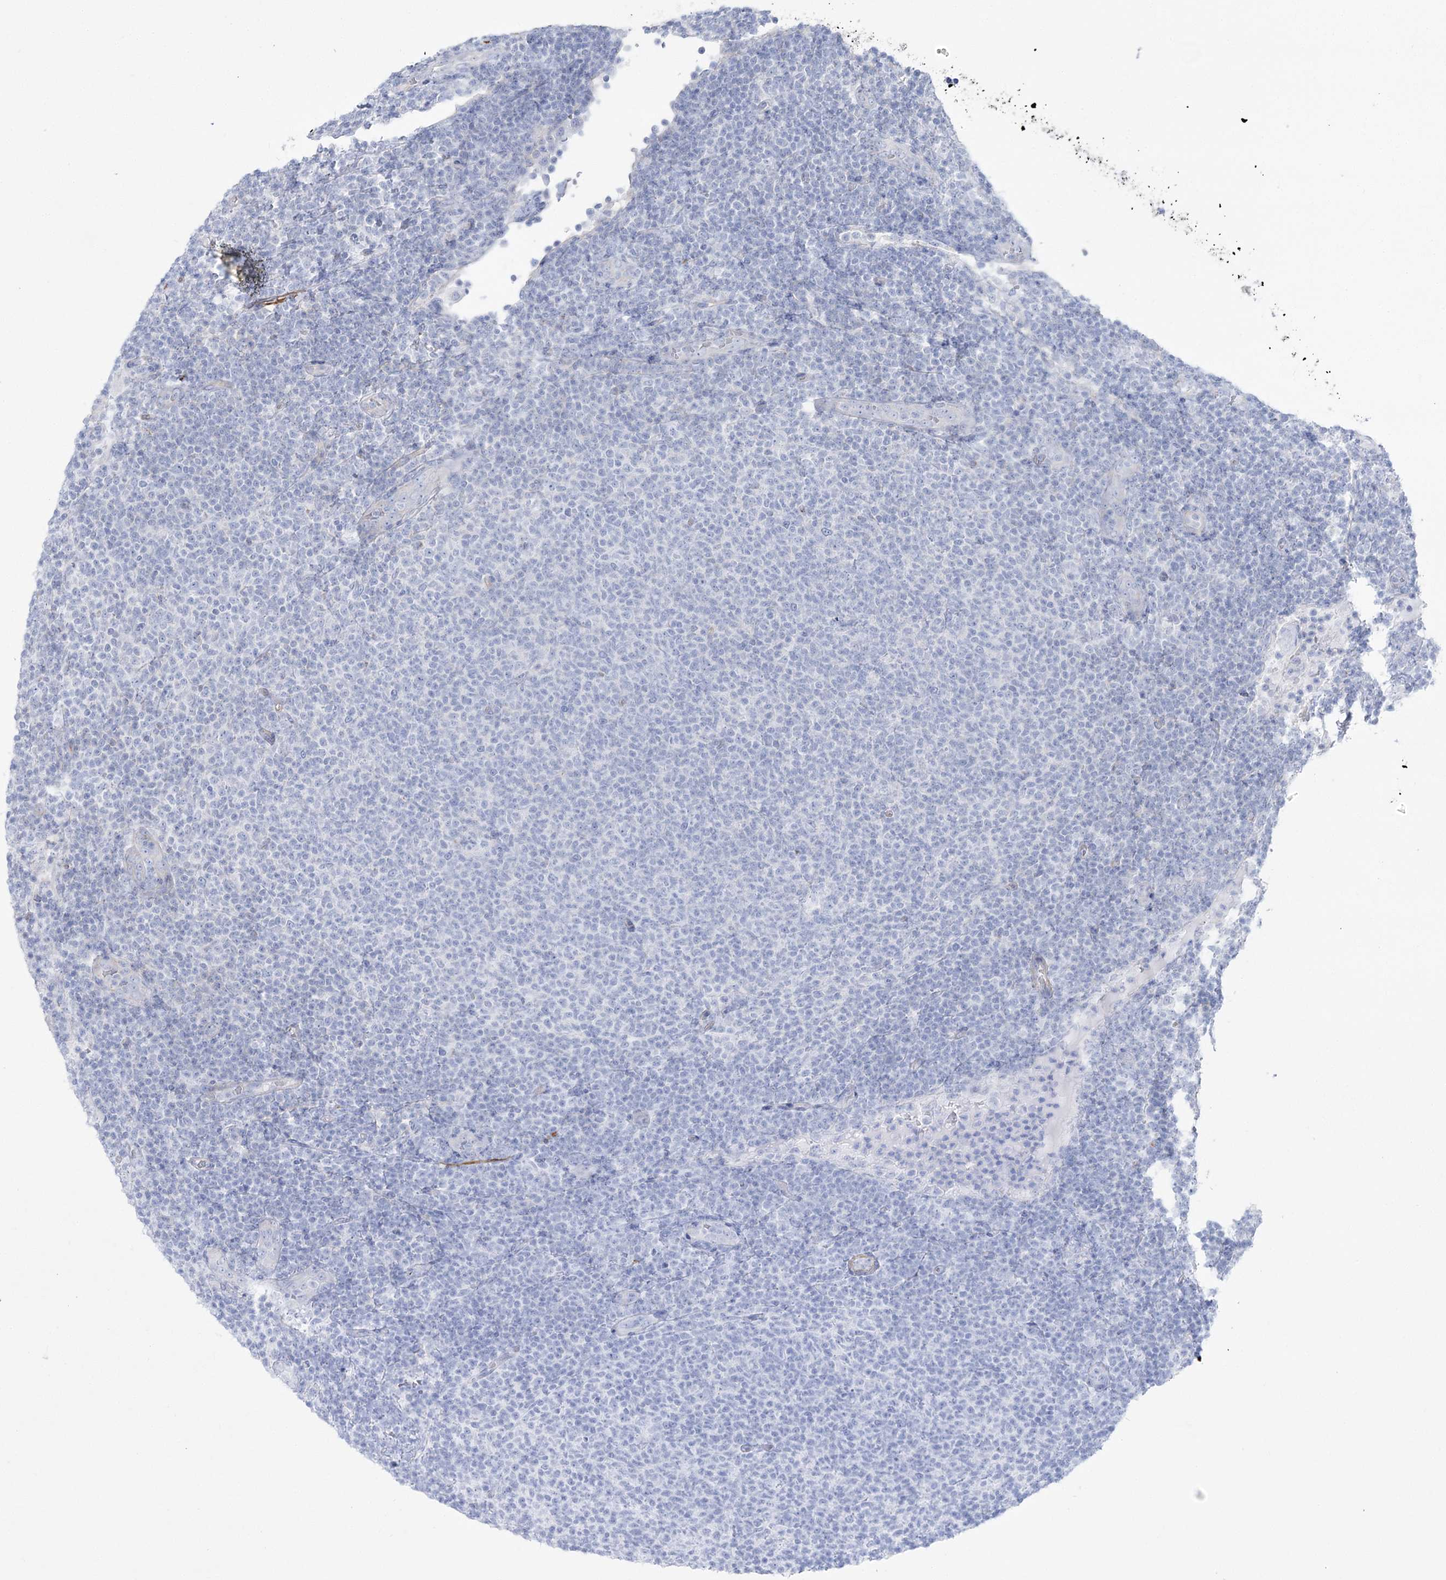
{"staining": {"intensity": "negative", "quantity": "none", "location": "none"}, "tissue": "lymphoma", "cell_type": "Tumor cells", "image_type": "cancer", "snomed": [{"axis": "morphology", "description": "Malignant lymphoma, non-Hodgkin's type, Low grade"}, {"axis": "topography", "description": "Lymph node"}], "caption": "This is an immunohistochemistry micrograph of human low-grade malignant lymphoma, non-Hodgkin's type. There is no staining in tumor cells.", "gene": "PLEKHA5", "patient": {"sex": "male", "age": 66}}